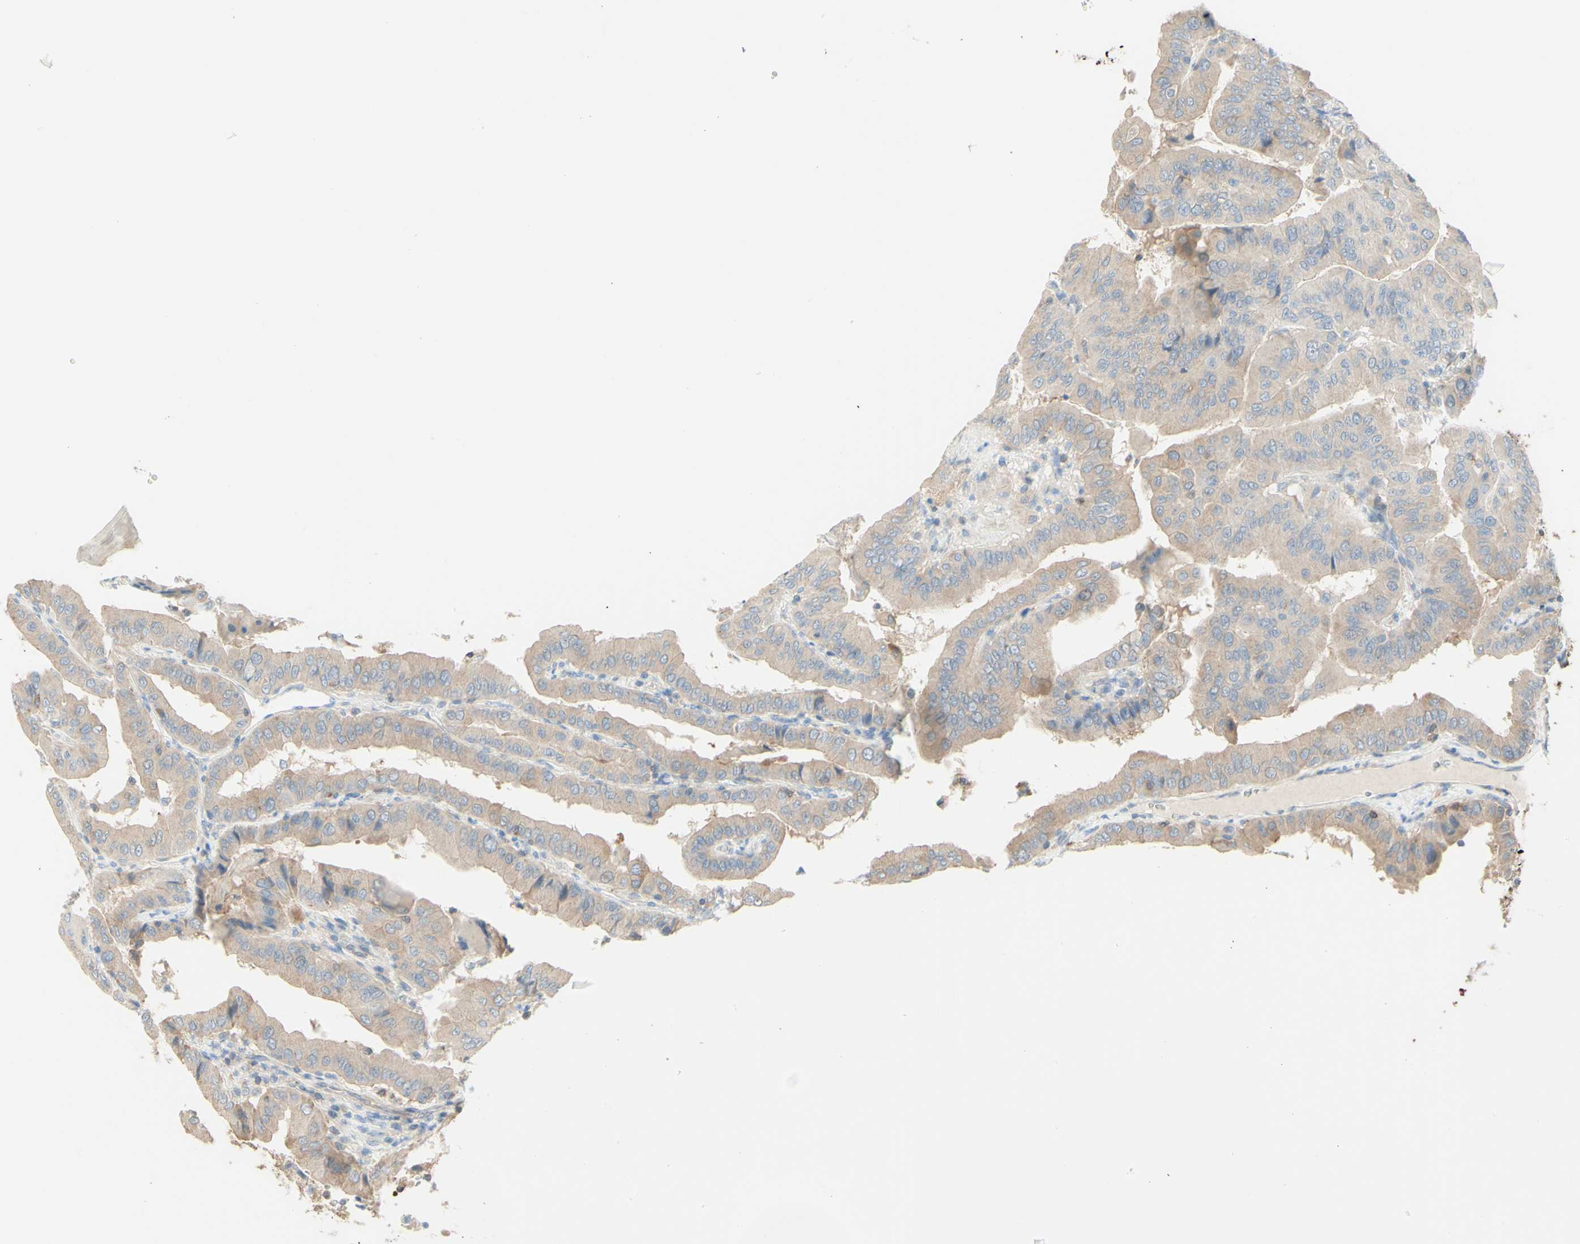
{"staining": {"intensity": "weak", "quantity": ">75%", "location": "cytoplasmic/membranous"}, "tissue": "thyroid cancer", "cell_type": "Tumor cells", "image_type": "cancer", "snomed": [{"axis": "morphology", "description": "Papillary adenocarcinoma, NOS"}, {"axis": "topography", "description": "Thyroid gland"}], "caption": "Protein staining of thyroid cancer (papillary adenocarcinoma) tissue demonstrates weak cytoplasmic/membranous staining in approximately >75% of tumor cells.", "gene": "MTM1", "patient": {"sex": "male", "age": 33}}